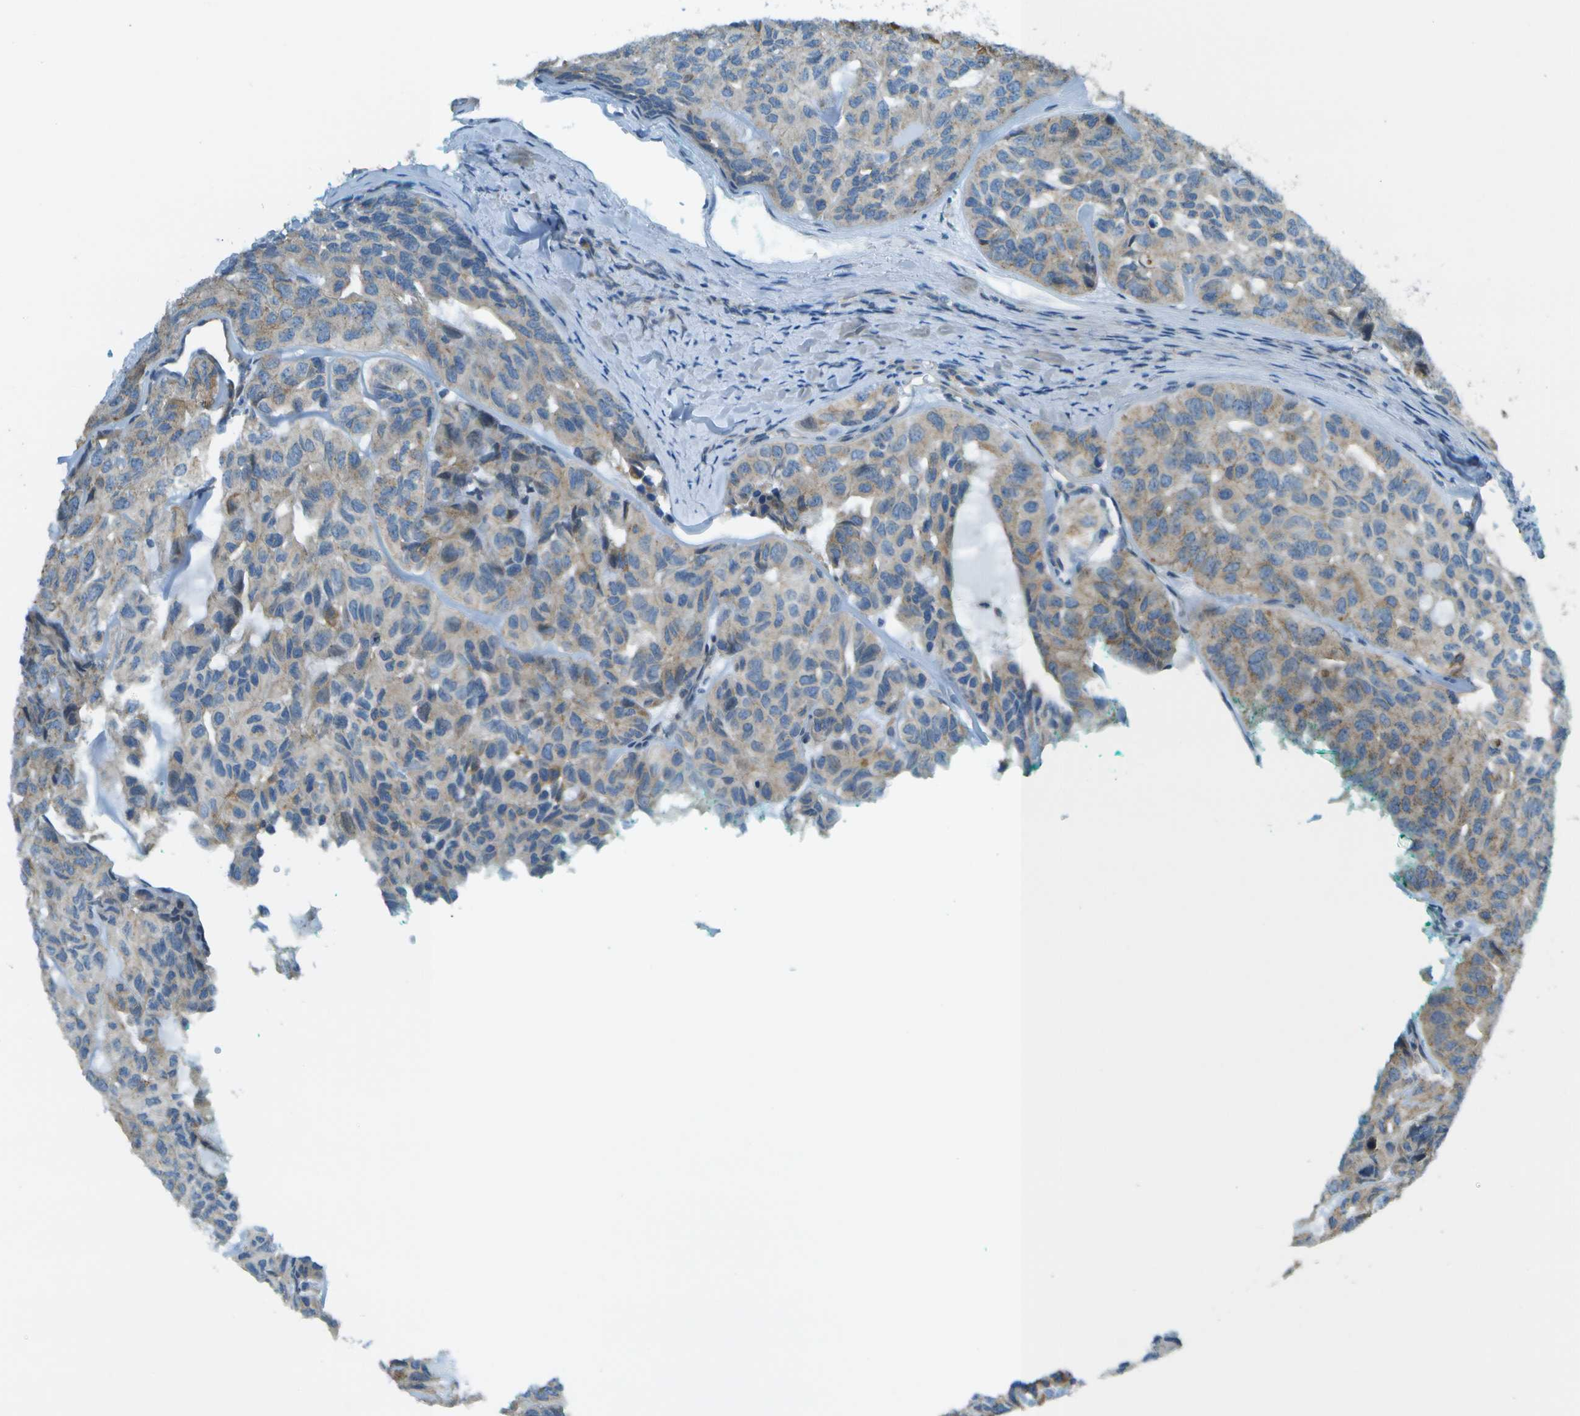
{"staining": {"intensity": "weak", "quantity": "25%-75%", "location": "cytoplasmic/membranous"}, "tissue": "head and neck cancer", "cell_type": "Tumor cells", "image_type": "cancer", "snomed": [{"axis": "morphology", "description": "Adenocarcinoma, NOS"}, {"axis": "topography", "description": "Salivary gland, NOS"}, {"axis": "topography", "description": "Head-Neck"}], "caption": "Protein expression analysis of human head and neck cancer (adenocarcinoma) reveals weak cytoplasmic/membranous staining in about 25%-75% of tumor cells. (IHC, brightfield microscopy, high magnification).", "gene": "MYH11", "patient": {"sex": "female", "age": 76}}